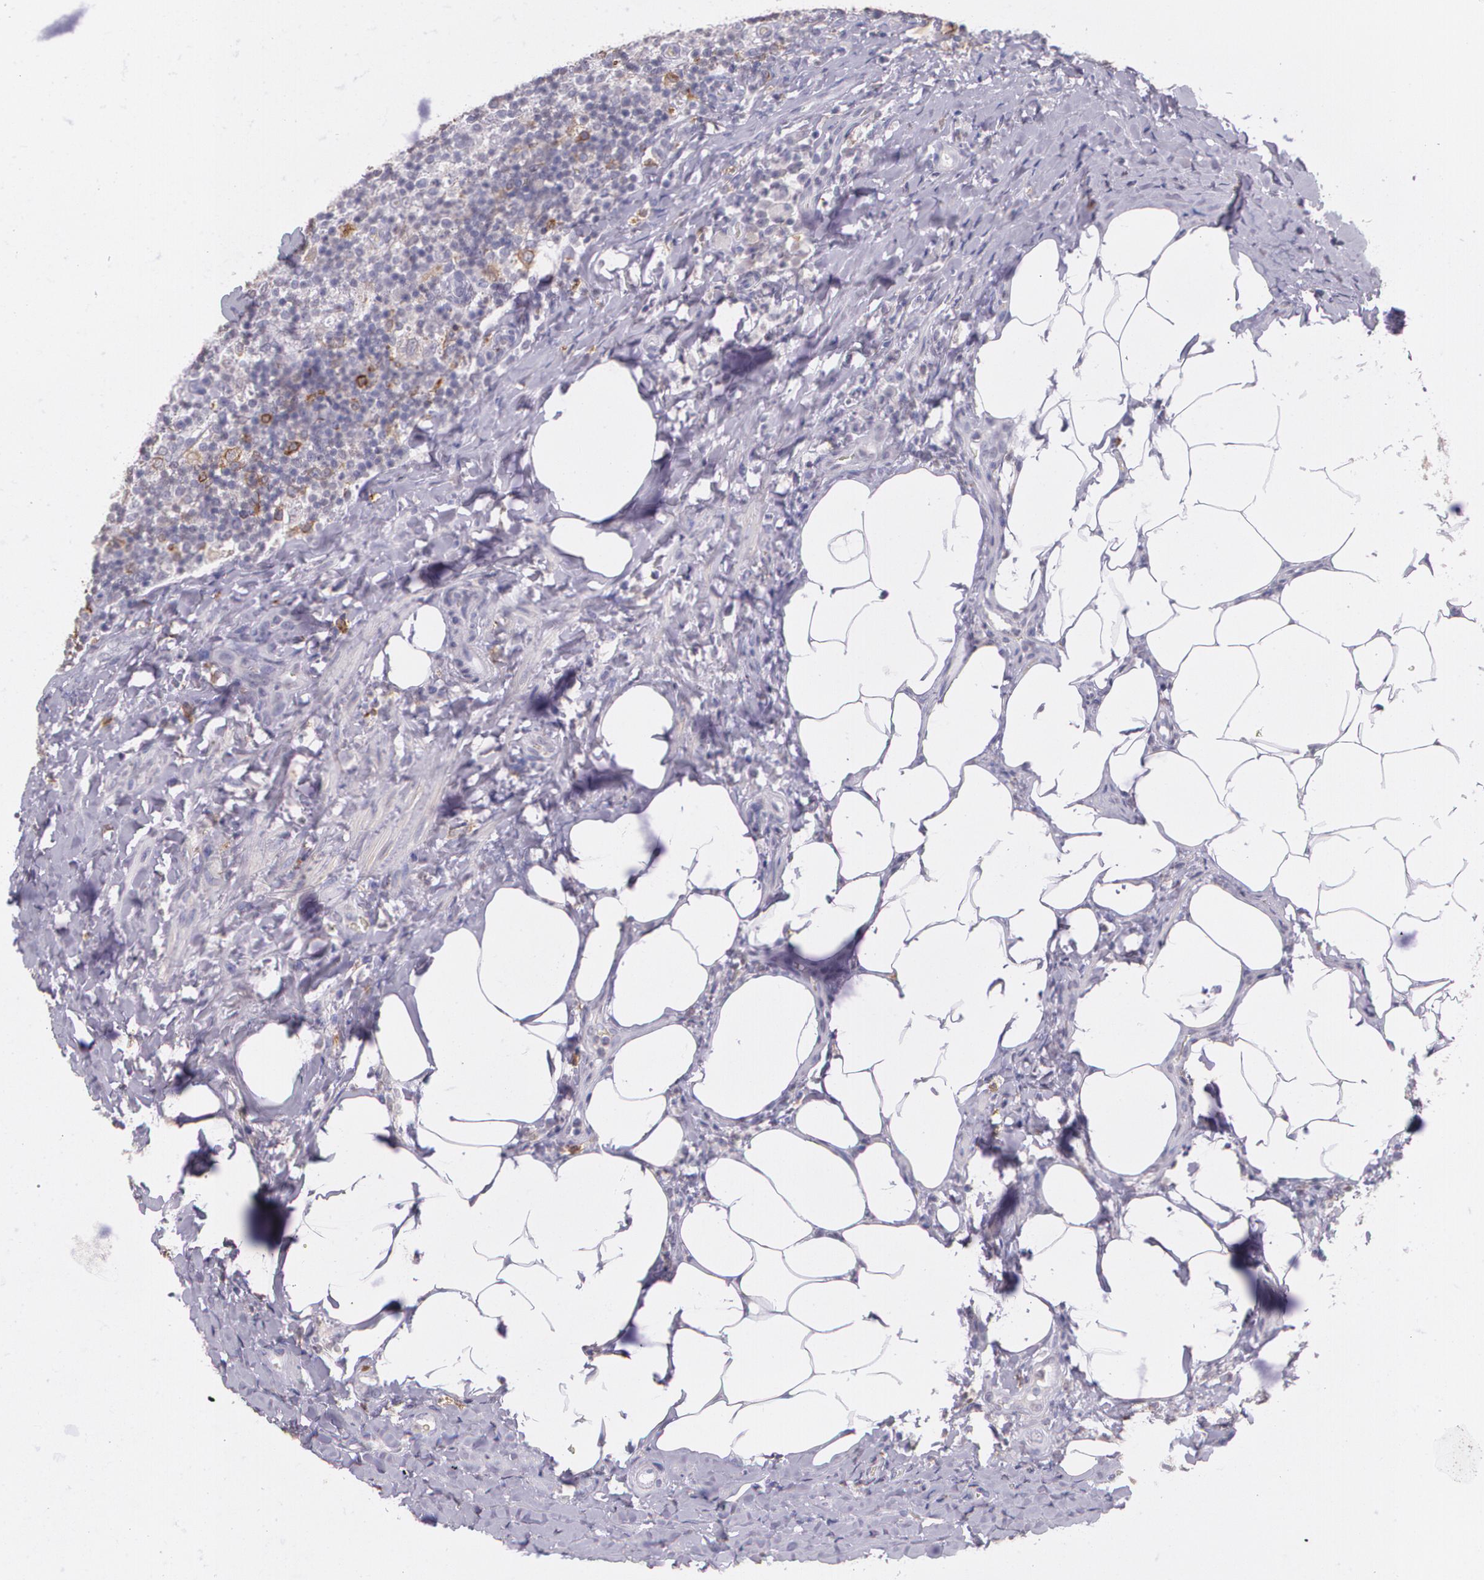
{"staining": {"intensity": "moderate", "quantity": "<25%", "location": "cytoplasmic/membranous"}, "tissue": "lymph node", "cell_type": "Germinal center cells", "image_type": "normal", "snomed": [{"axis": "morphology", "description": "Normal tissue, NOS"}, {"axis": "morphology", "description": "Inflammation, NOS"}, {"axis": "topography", "description": "Lymph node"}], "caption": "Germinal center cells exhibit low levels of moderate cytoplasmic/membranous positivity in approximately <25% of cells in benign human lymph node. (brown staining indicates protein expression, while blue staining denotes nuclei).", "gene": "RTN1", "patient": {"sex": "male", "age": 46}}